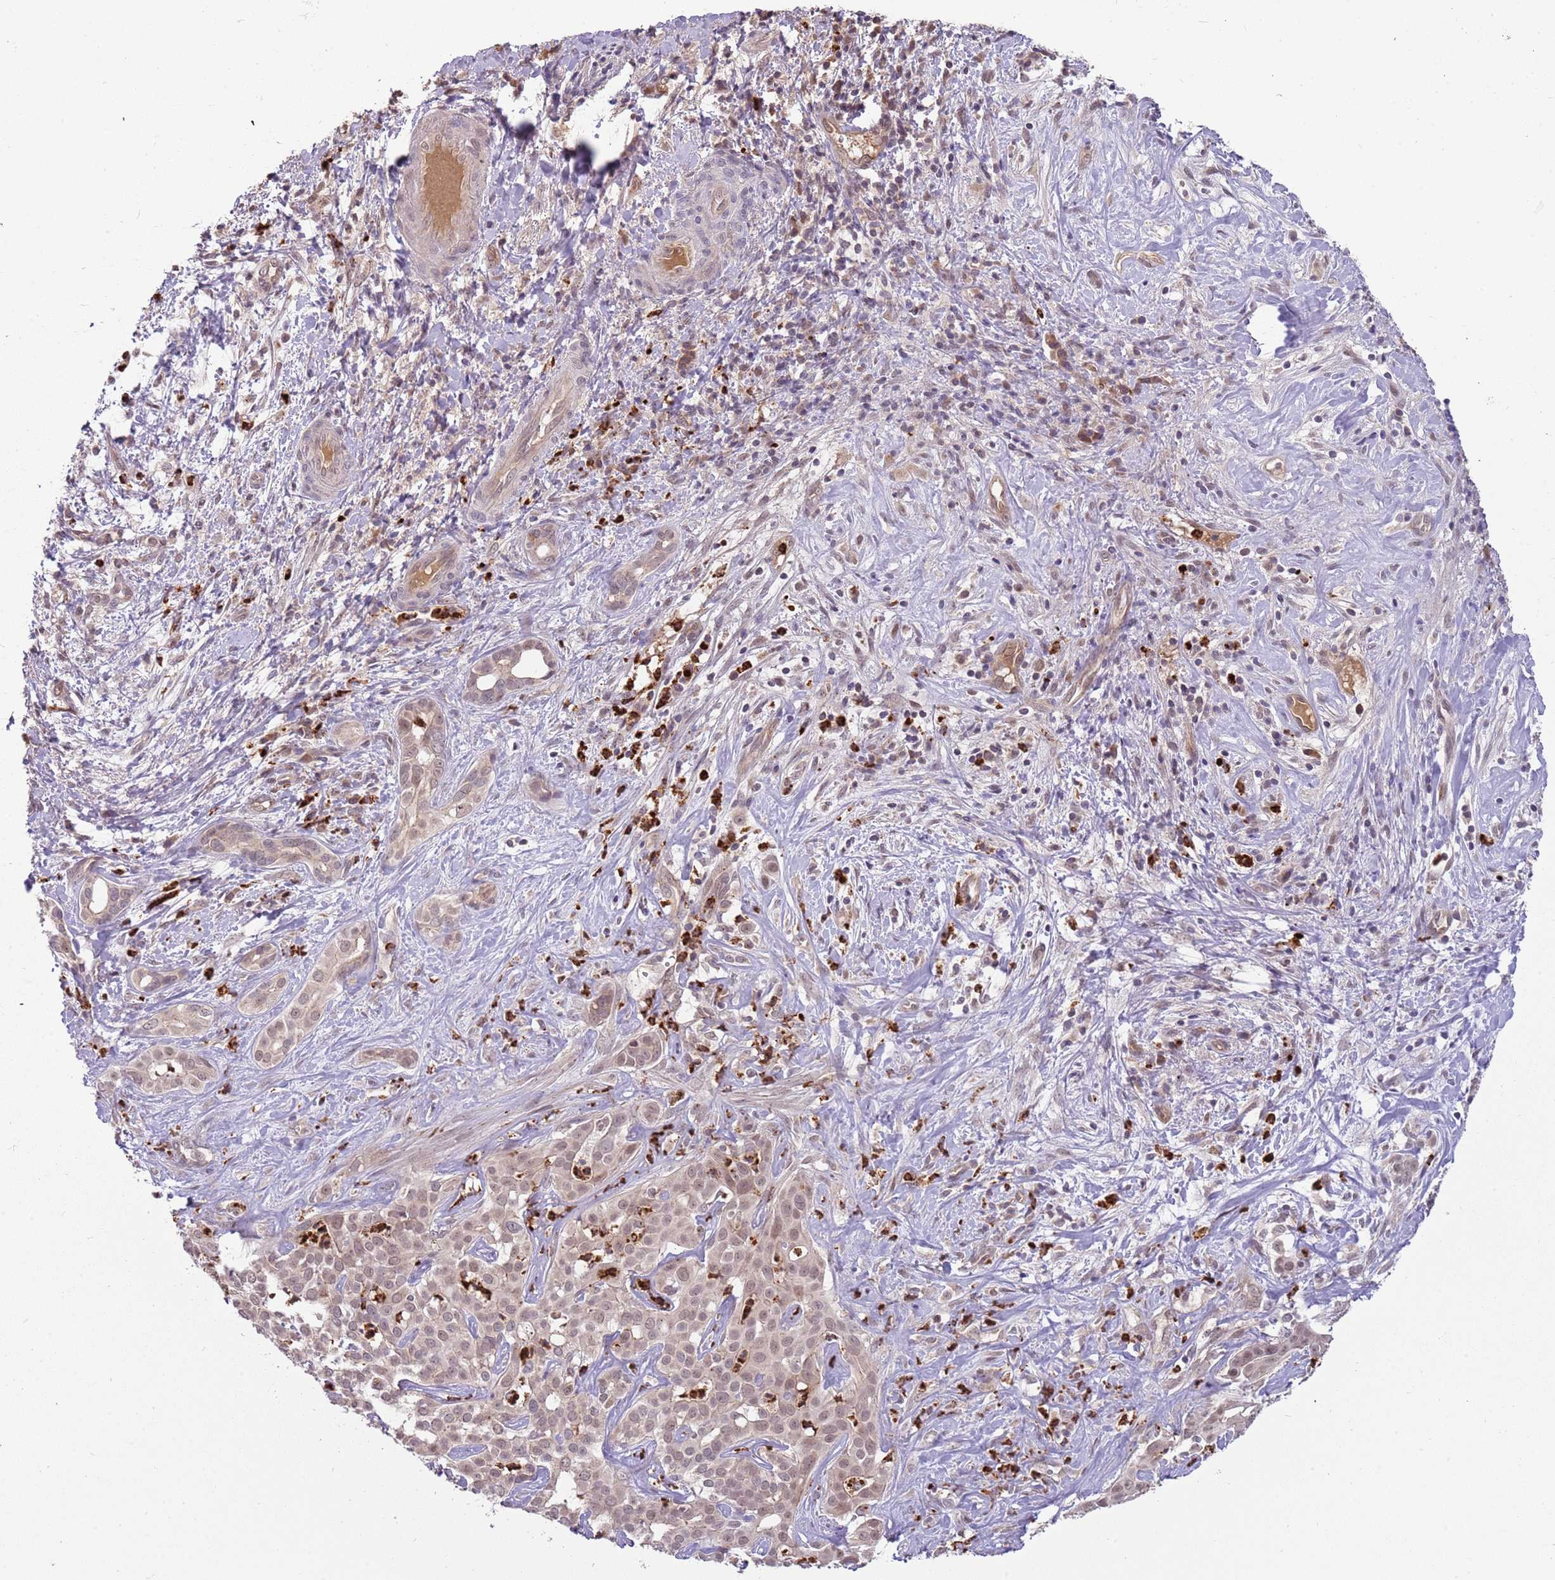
{"staining": {"intensity": "weak", "quantity": ">75%", "location": "nuclear"}, "tissue": "liver cancer", "cell_type": "Tumor cells", "image_type": "cancer", "snomed": [{"axis": "morphology", "description": "Cholangiocarcinoma"}, {"axis": "topography", "description": "Liver"}], "caption": "A micrograph of human cholangiocarcinoma (liver) stained for a protein demonstrates weak nuclear brown staining in tumor cells.", "gene": "NBPF6", "patient": {"sex": "male", "age": 67}}